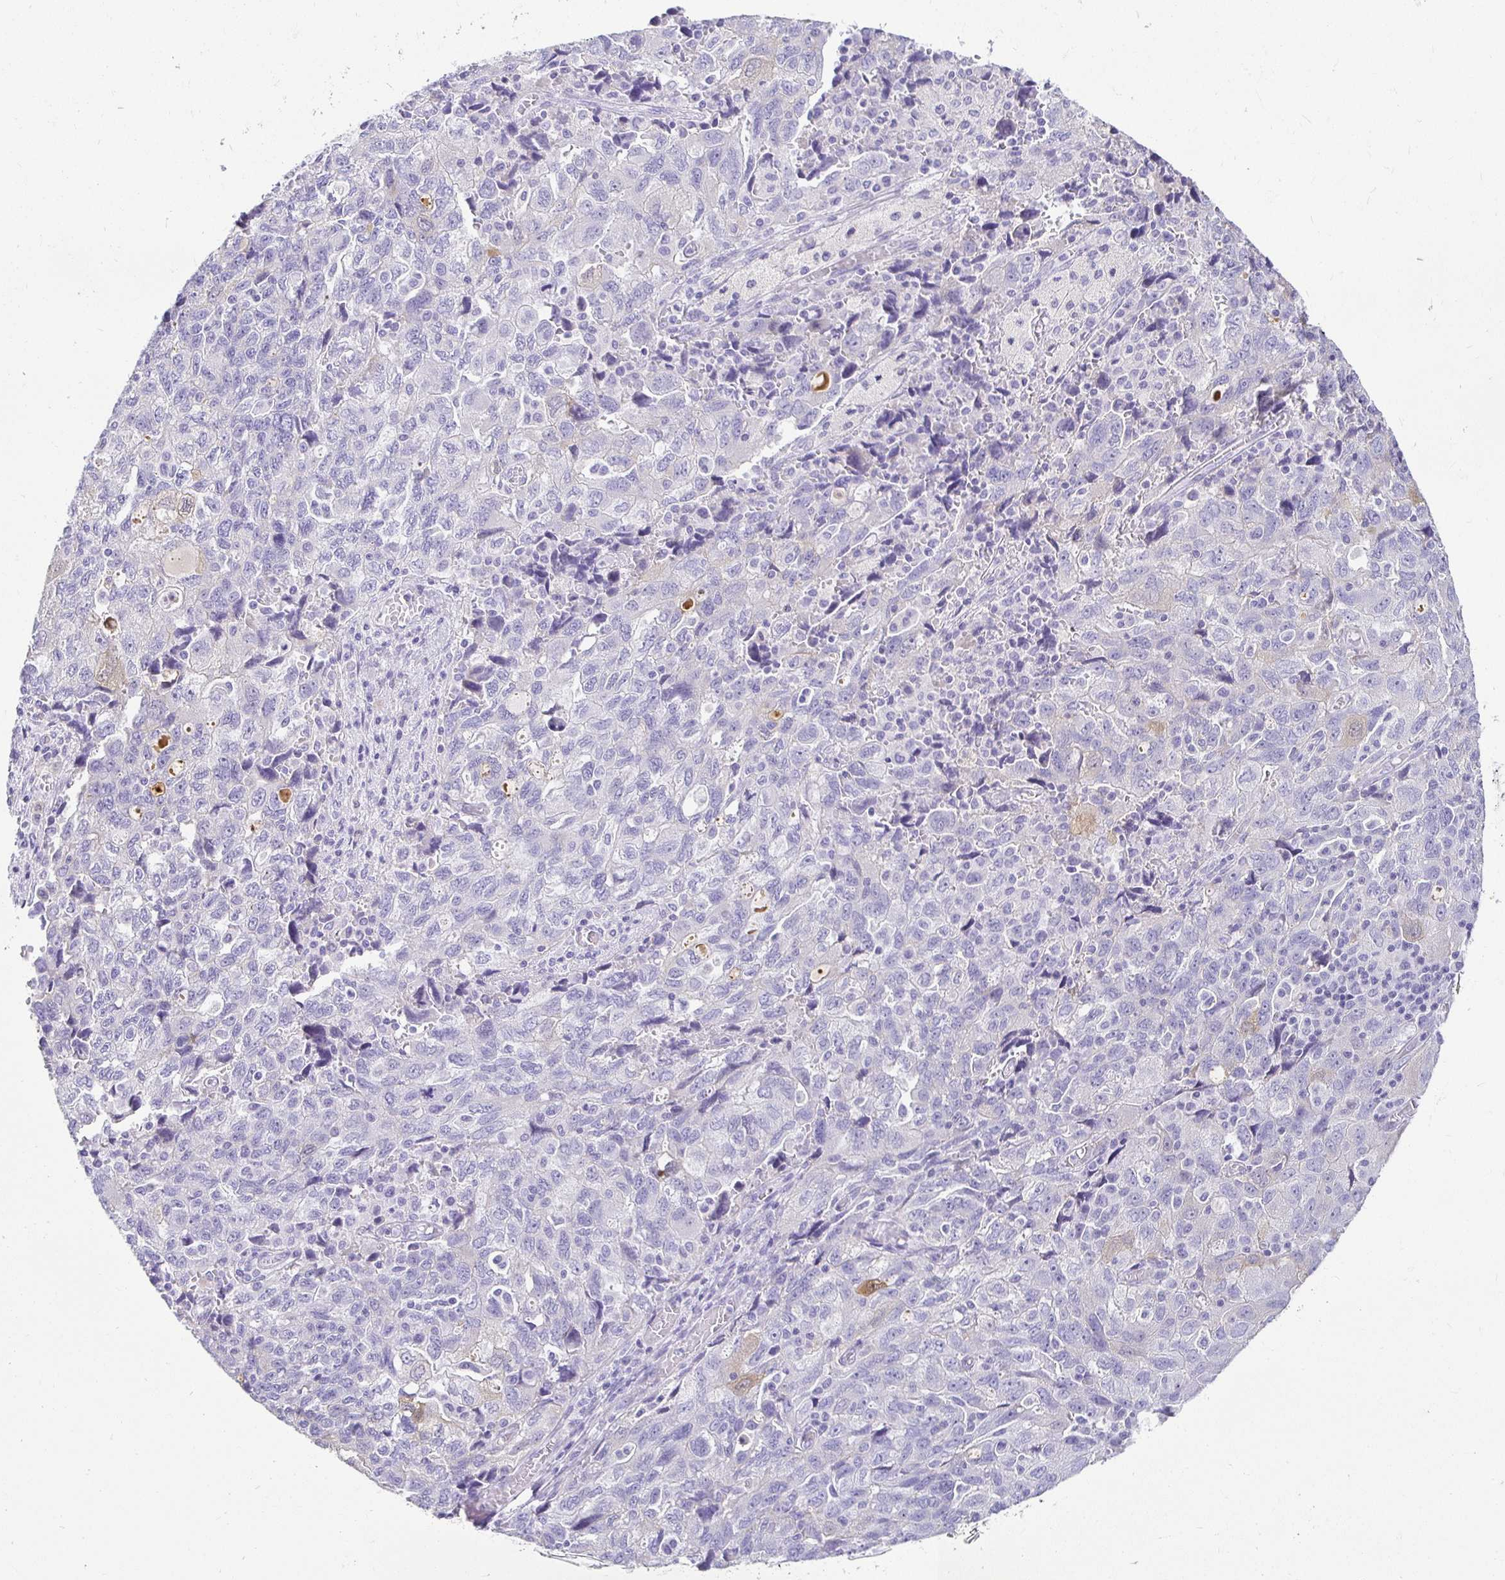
{"staining": {"intensity": "negative", "quantity": "none", "location": "none"}, "tissue": "ovarian cancer", "cell_type": "Tumor cells", "image_type": "cancer", "snomed": [{"axis": "morphology", "description": "Carcinoma, NOS"}, {"axis": "morphology", "description": "Cystadenocarcinoma, serous, NOS"}, {"axis": "topography", "description": "Ovary"}], "caption": "IHC photomicrograph of neoplastic tissue: ovarian cancer stained with DAB exhibits no significant protein expression in tumor cells.", "gene": "CHAT", "patient": {"sex": "female", "age": 69}}